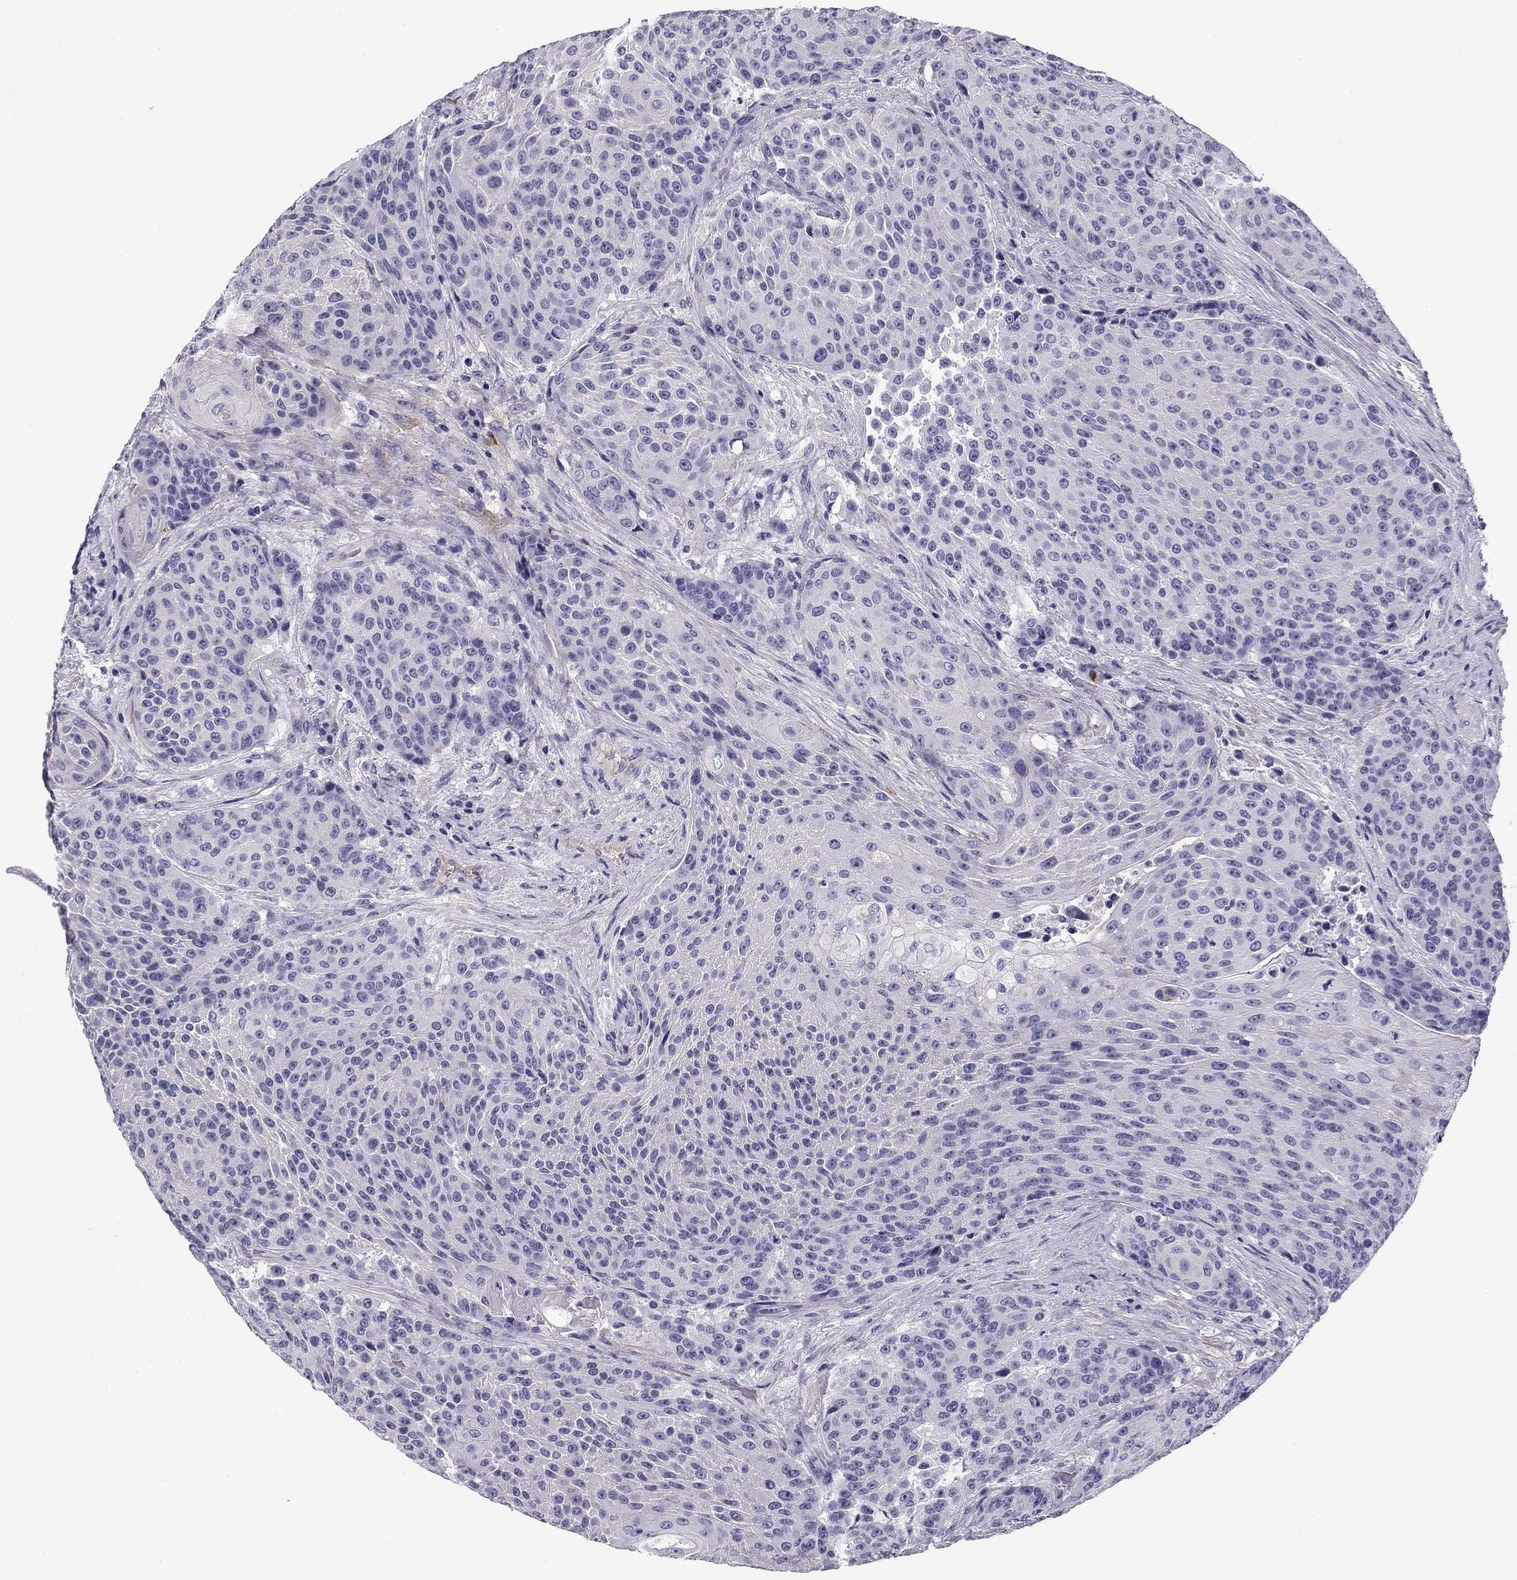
{"staining": {"intensity": "negative", "quantity": "none", "location": "none"}, "tissue": "urothelial cancer", "cell_type": "Tumor cells", "image_type": "cancer", "snomed": [{"axis": "morphology", "description": "Urothelial carcinoma, High grade"}, {"axis": "topography", "description": "Urinary bladder"}], "caption": "Immunohistochemistry (IHC) of human urothelial cancer demonstrates no staining in tumor cells.", "gene": "FLNC", "patient": {"sex": "female", "age": 63}}